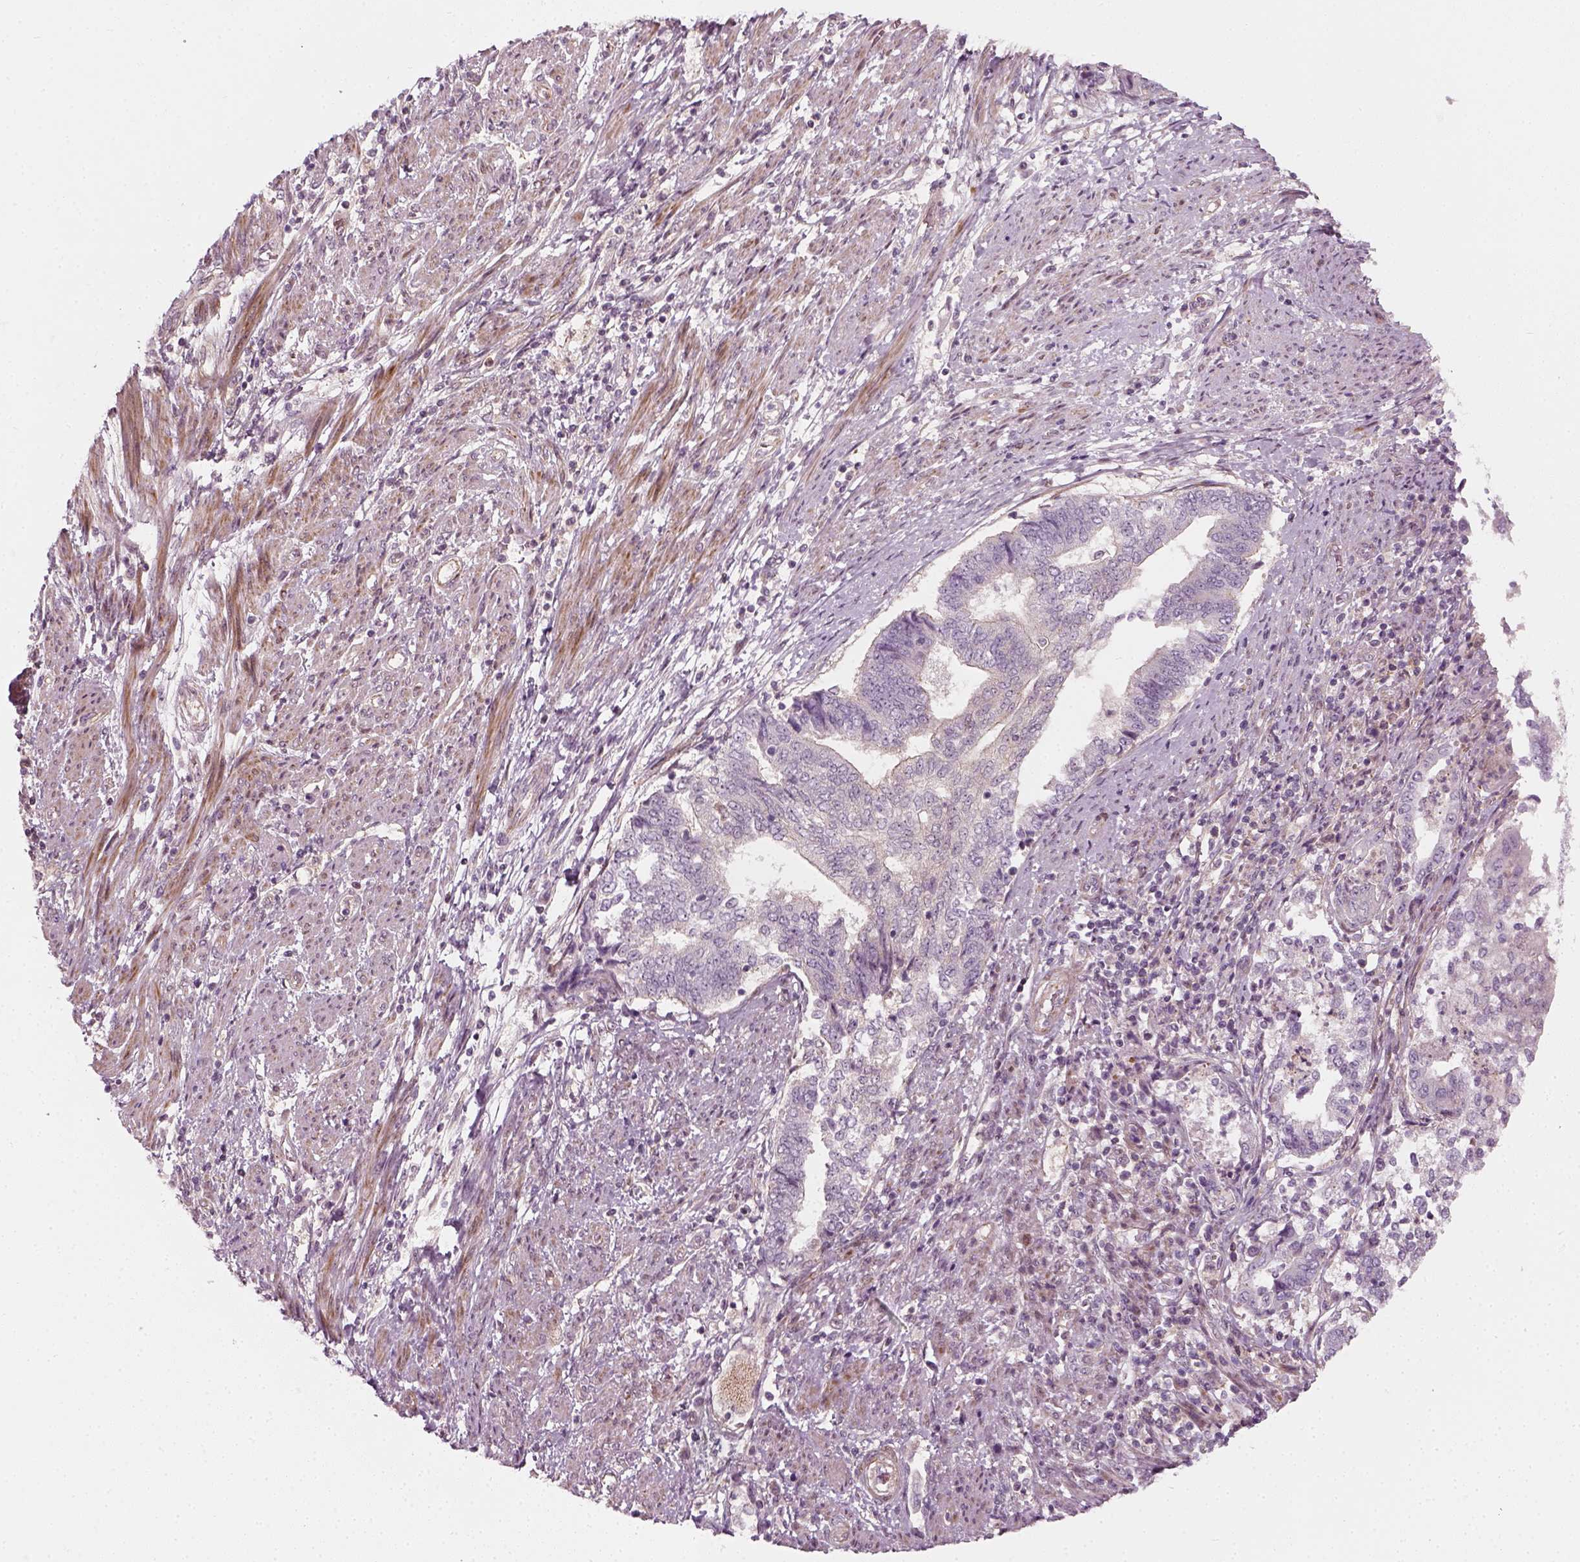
{"staining": {"intensity": "negative", "quantity": "none", "location": "none"}, "tissue": "endometrial cancer", "cell_type": "Tumor cells", "image_type": "cancer", "snomed": [{"axis": "morphology", "description": "Adenocarcinoma, NOS"}, {"axis": "topography", "description": "Endometrium"}], "caption": "An immunohistochemistry histopathology image of endometrial cancer (adenocarcinoma) is shown. There is no staining in tumor cells of endometrial cancer (adenocarcinoma).", "gene": "DNASE1L1", "patient": {"sex": "female", "age": 65}}